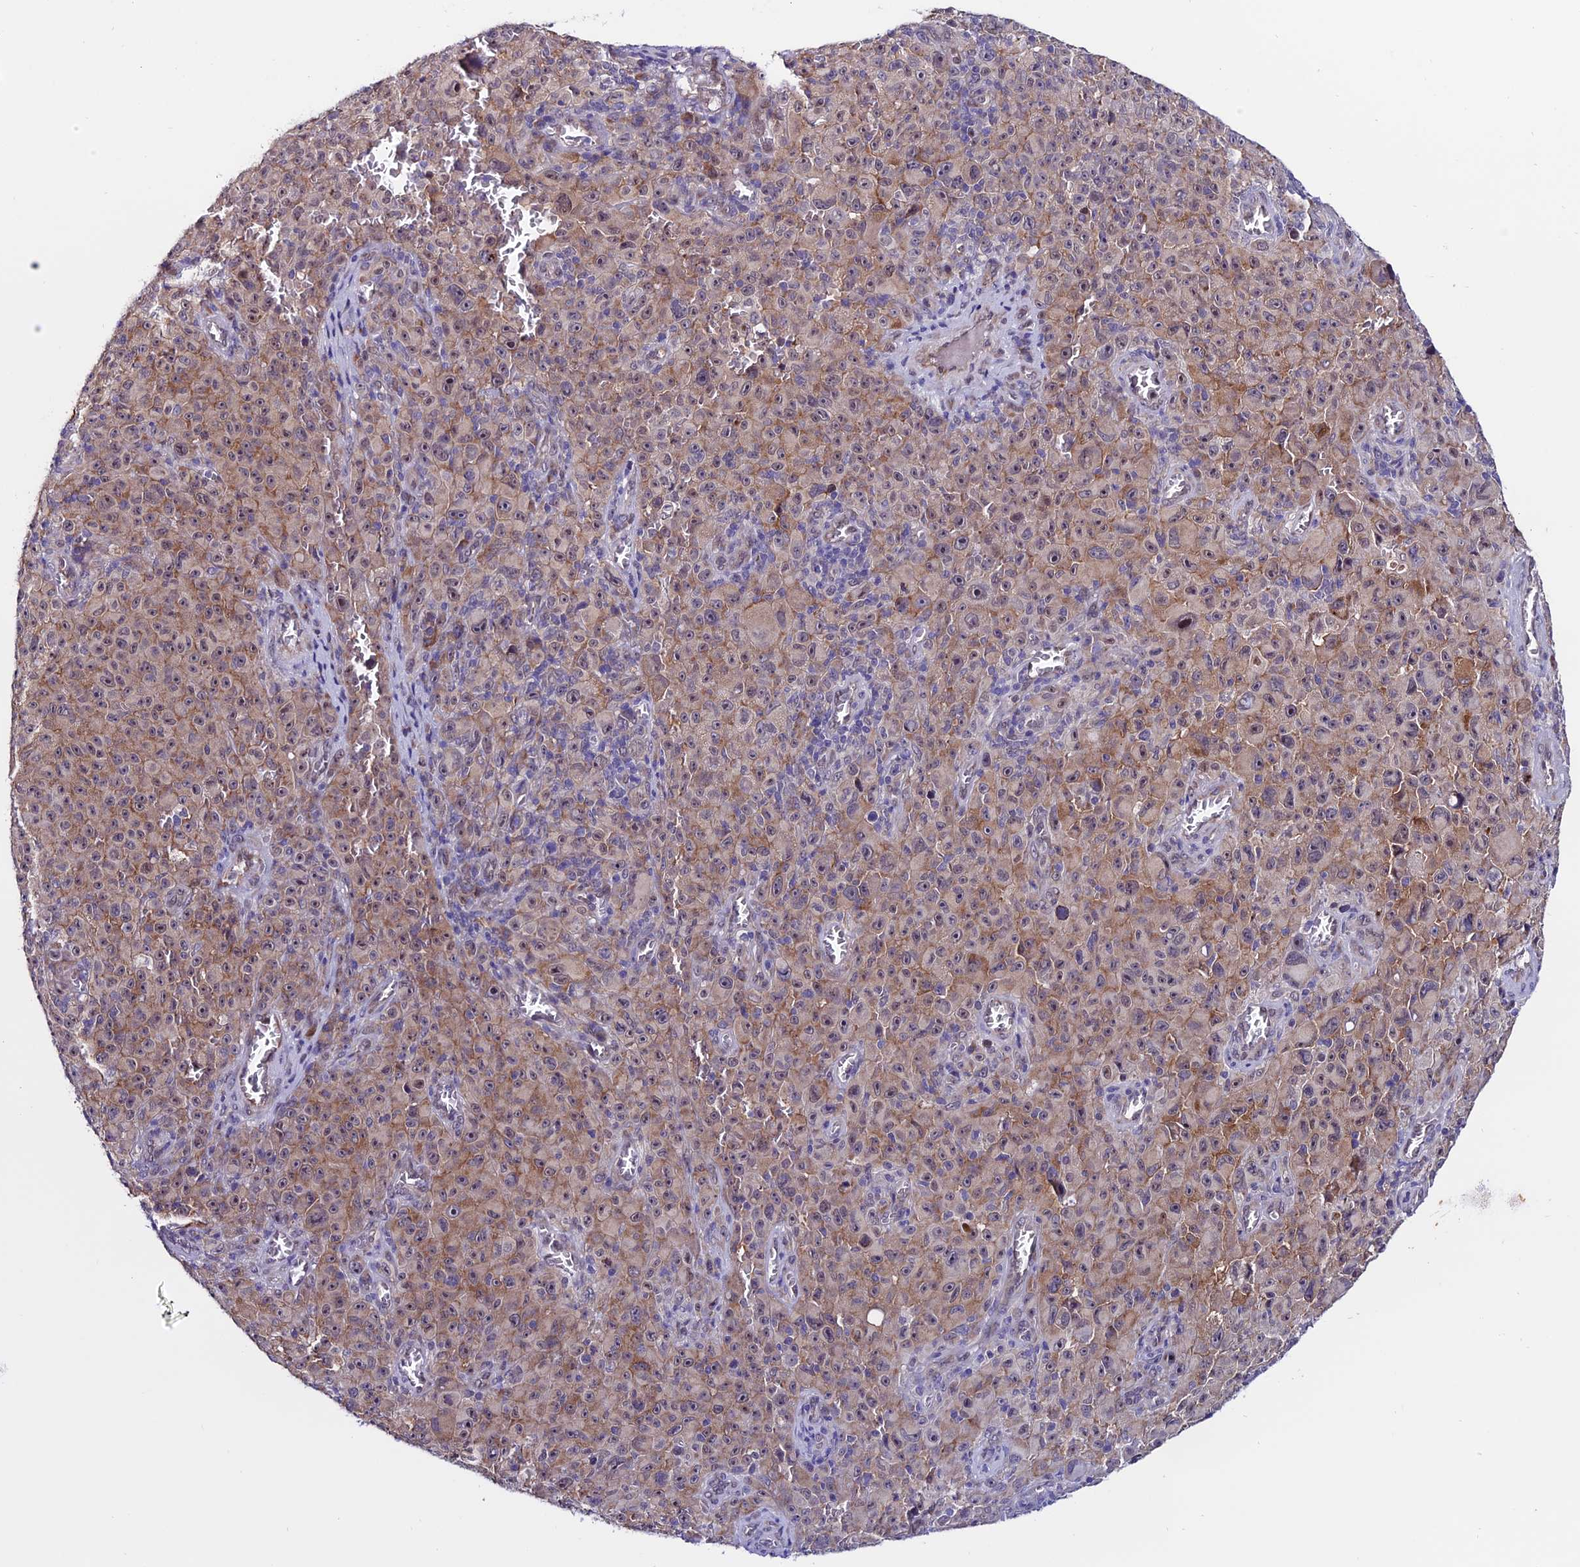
{"staining": {"intensity": "weak", "quantity": ">75%", "location": "cytoplasmic/membranous"}, "tissue": "melanoma", "cell_type": "Tumor cells", "image_type": "cancer", "snomed": [{"axis": "morphology", "description": "Malignant melanoma, NOS"}, {"axis": "topography", "description": "Skin"}], "caption": "This micrograph shows melanoma stained with IHC to label a protein in brown. The cytoplasmic/membranous of tumor cells show weak positivity for the protein. Nuclei are counter-stained blue.", "gene": "FZD8", "patient": {"sex": "female", "age": 82}}